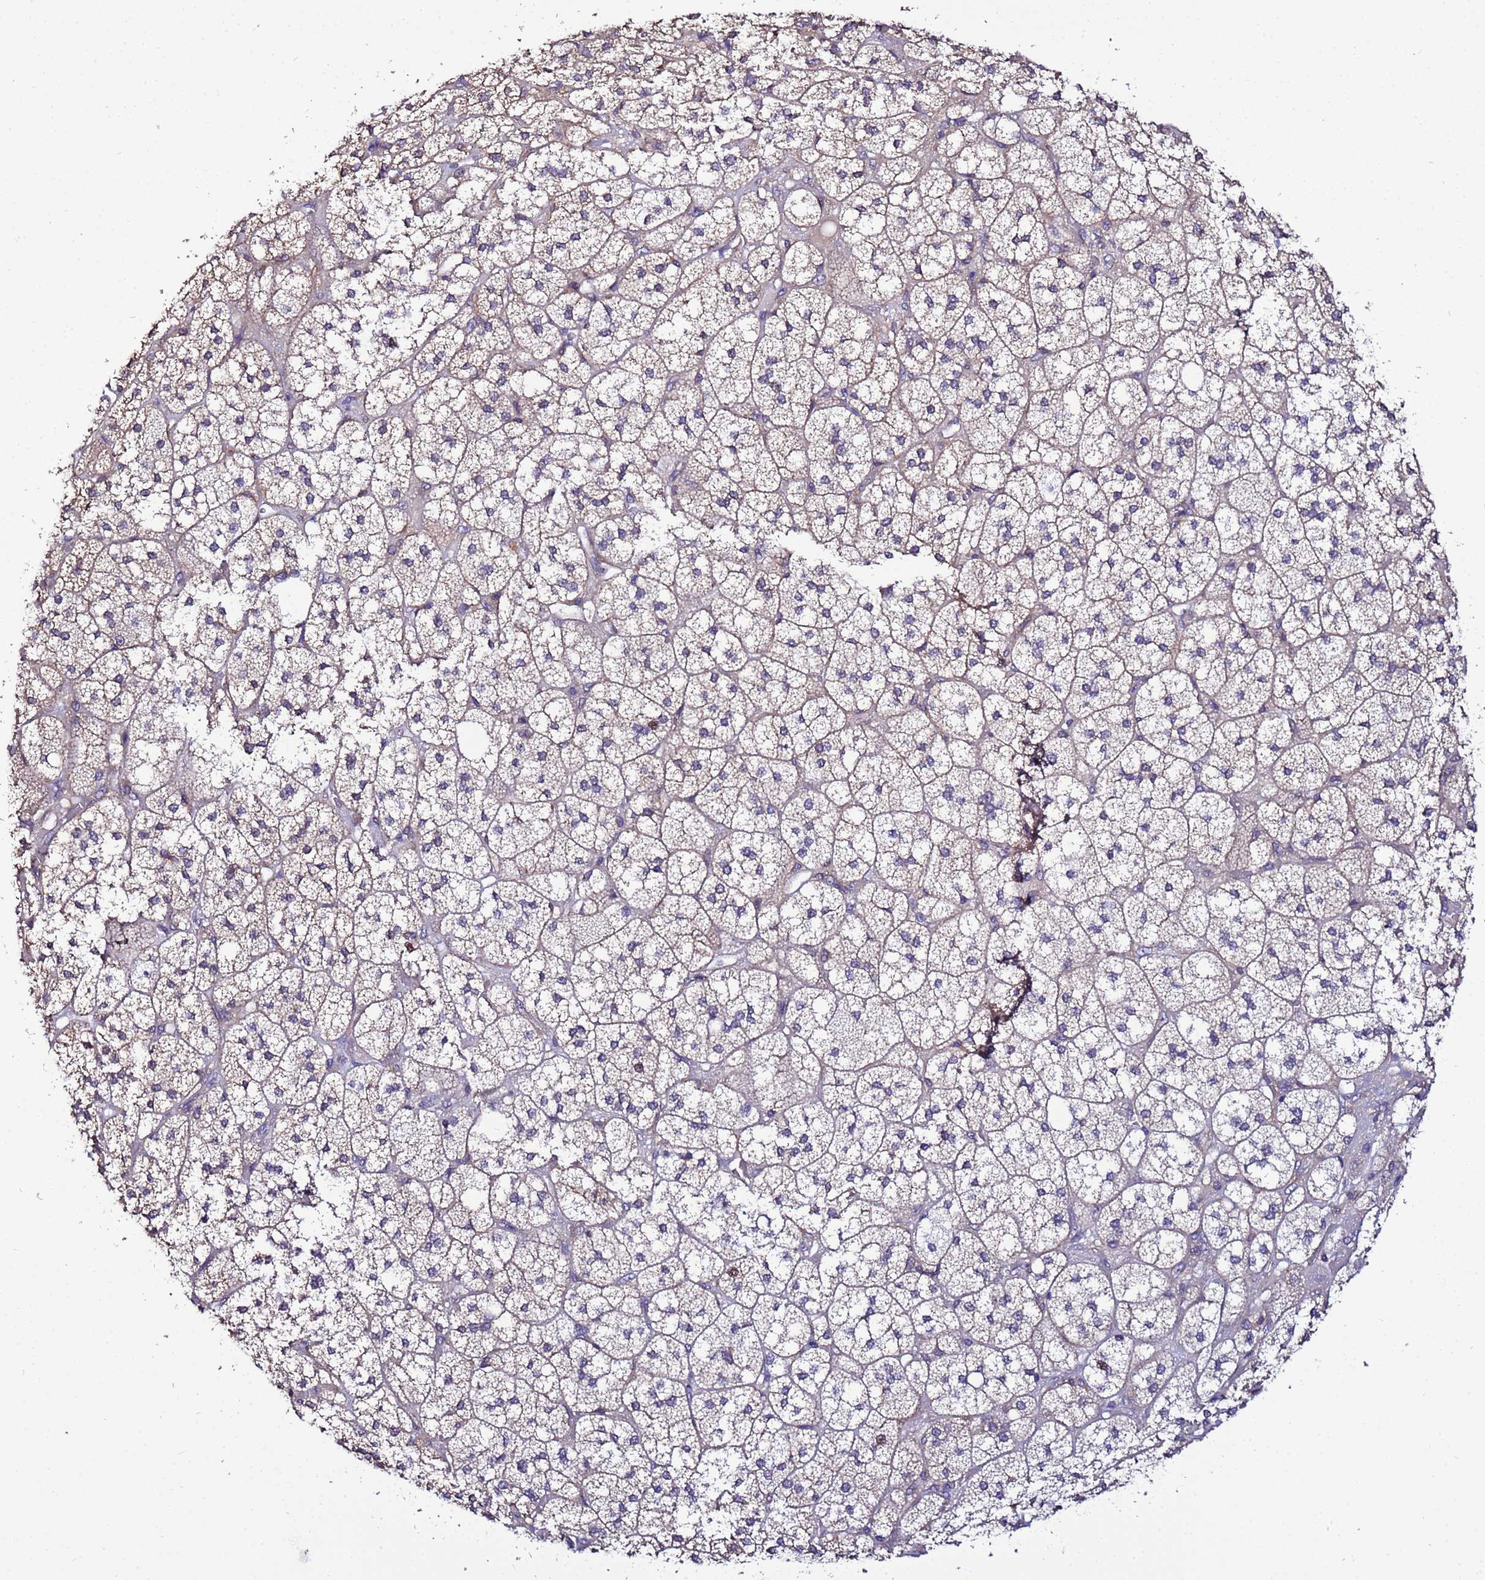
{"staining": {"intensity": "moderate", "quantity": "<25%", "location": "cytoplasmic/membranous"}, "tissue": "adrenal gland", "cell_type": "Glandular cells", "image_type": "normal", "snomed": [{"axis": "morphology", "description": "Normal tissue, NOS"}, {"axis": "topography", "description": "Adrenal gland"}], "caption": "Normal adrenal gland was stained to show a protein in brown. There is low levels of moderate cytoplasmic/membranous staining in about <25% of glandular cells. (DAB IHC with brightfield microscopy, high magnification).", "gene": "JRKL", "patient": {"sex": "male", "age": 61}}